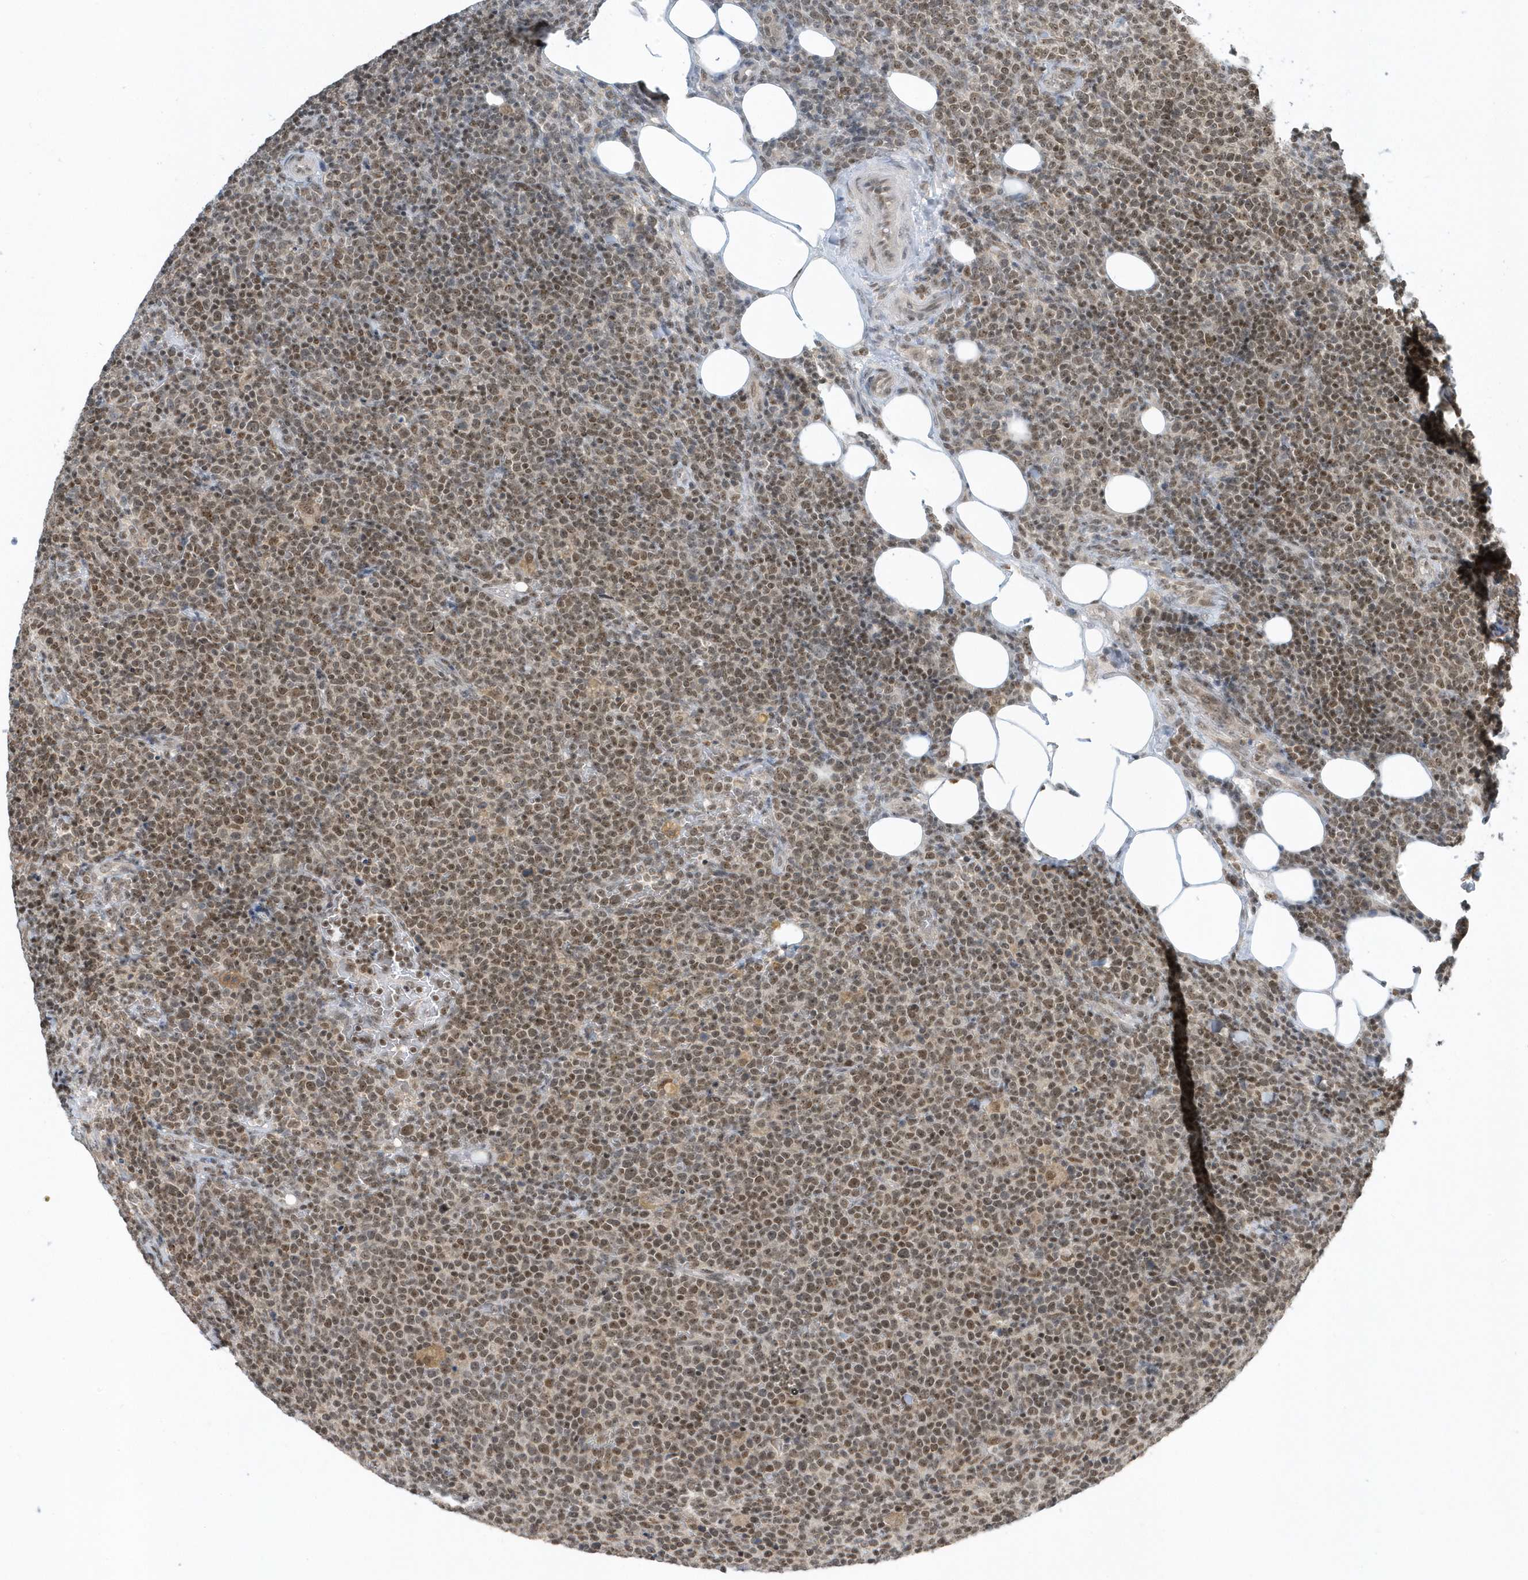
{"staining": {"intensity": "moderate", "quantity": ">75%", "location": "nuclear"}, "tissue": "lymphoma", "cell_type": "Tumor cells", "image_type": "cancer", "snomed": [{"axis": "morphology", "description": "Malignant lymphoma, non-Hodgkin's type, High grade"}, {"axis": "topography", "description": "Lymph node"}], "caption": "Immunohistochemistry (IHC) image of neoplastic tissue: malignant lymphoma, non-Hodgkin's type (high-grade) stained using immunohistochemistry demonstrates medium levels of moderate protein expression localized specifically in the nuclear of tumor cells, appearing as a nuclear brown color.", "gene": "ZNF740", "patient": {"sex": "male", "age": 61}}